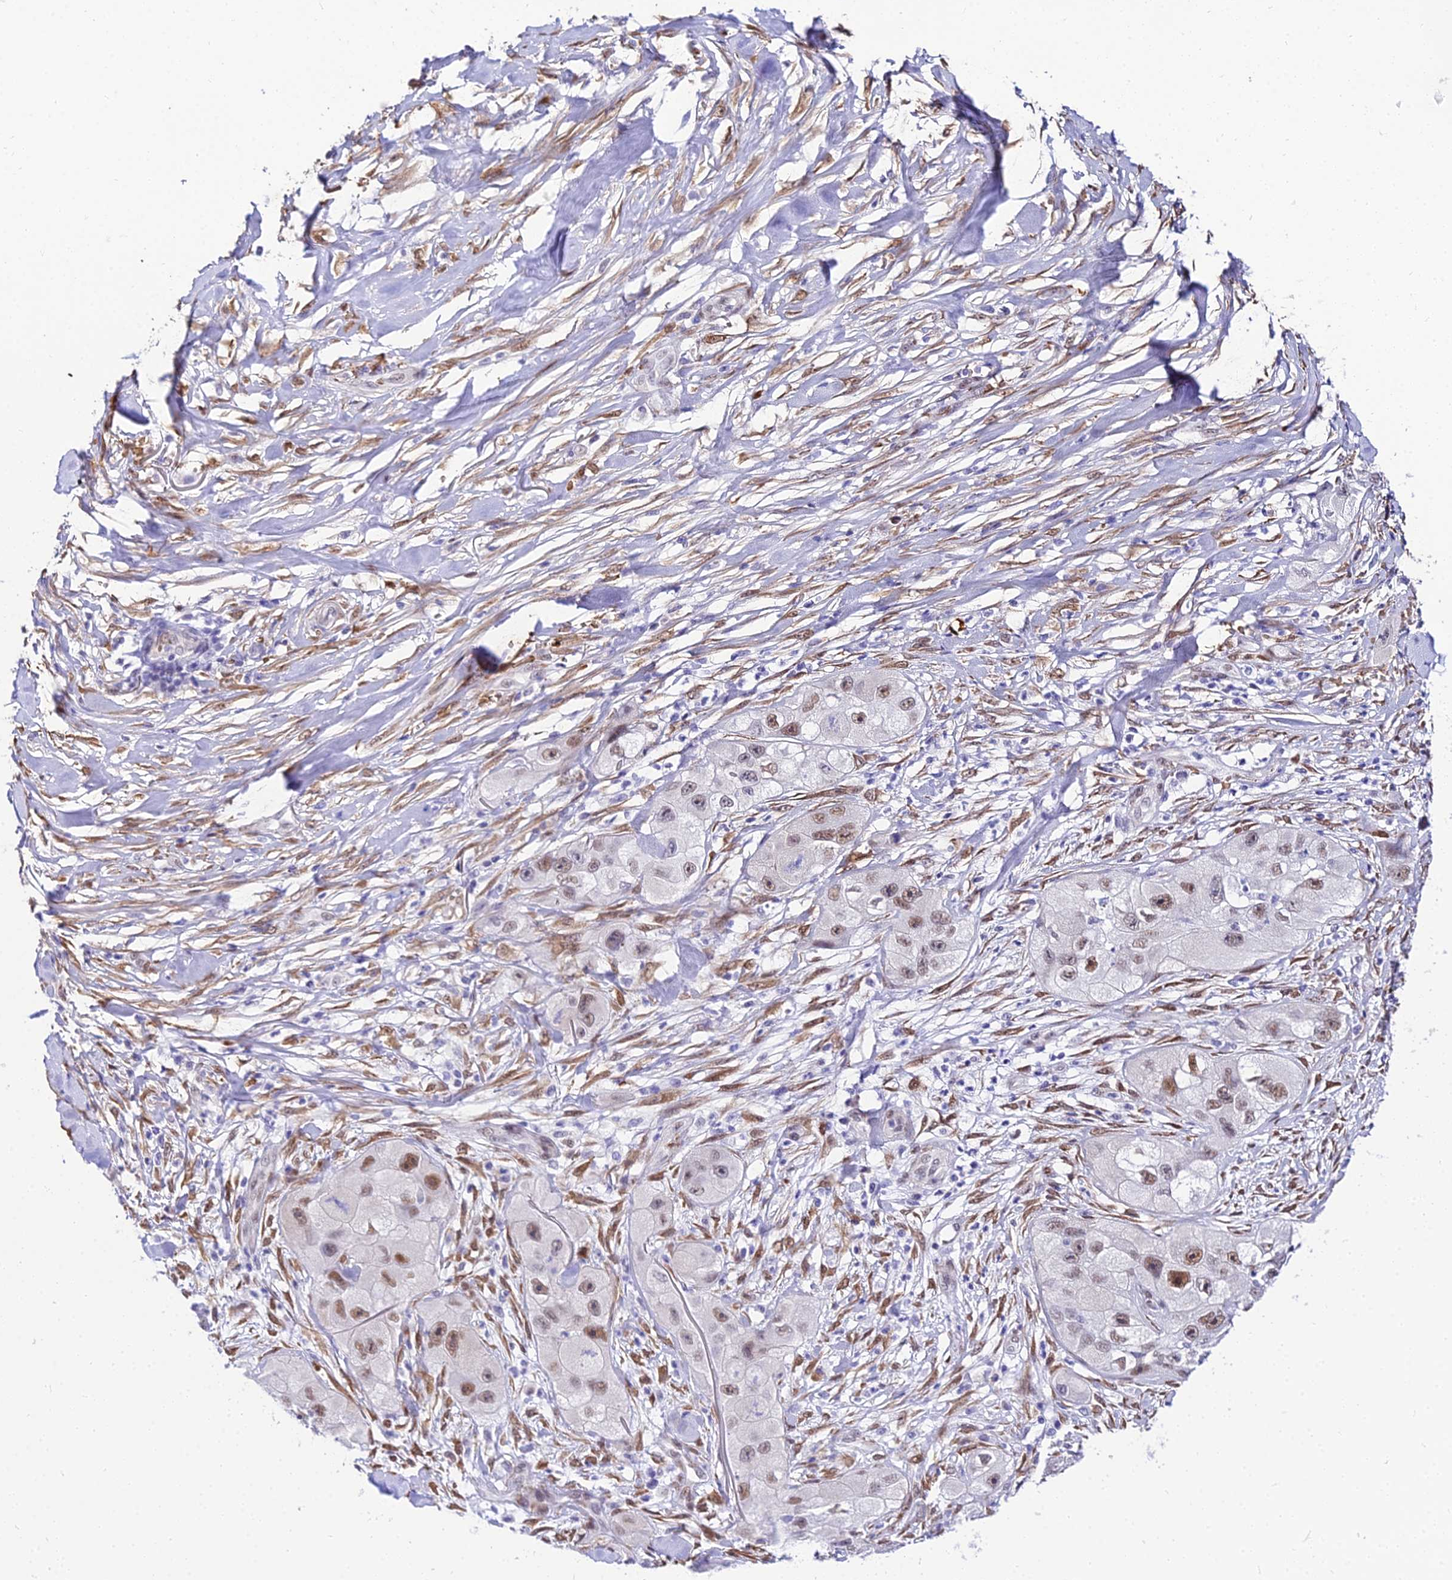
{"staining": {"intensity": "moderate", "quantity": ">75%", "location": "nuclear"}, "tissue": "skin cancer", "cell_type": "Tumor cells", "image_type": "cancer", "snomed": [{"axis": "morphology", "description": "Squamous cell carcinoma, NOS"}, {"axis": "topography", "description": "Skin"}, {"axis": "topography", "description": "Subcutis"}], "caption": "Immunohistochemical staining of human skin cancer (squamous cell carcinoma) reveals moderate nuclear protein staining in about >75% of tumor cells.", "gene": "BCL9", "patient": {"sex": "male", "age": 73}}